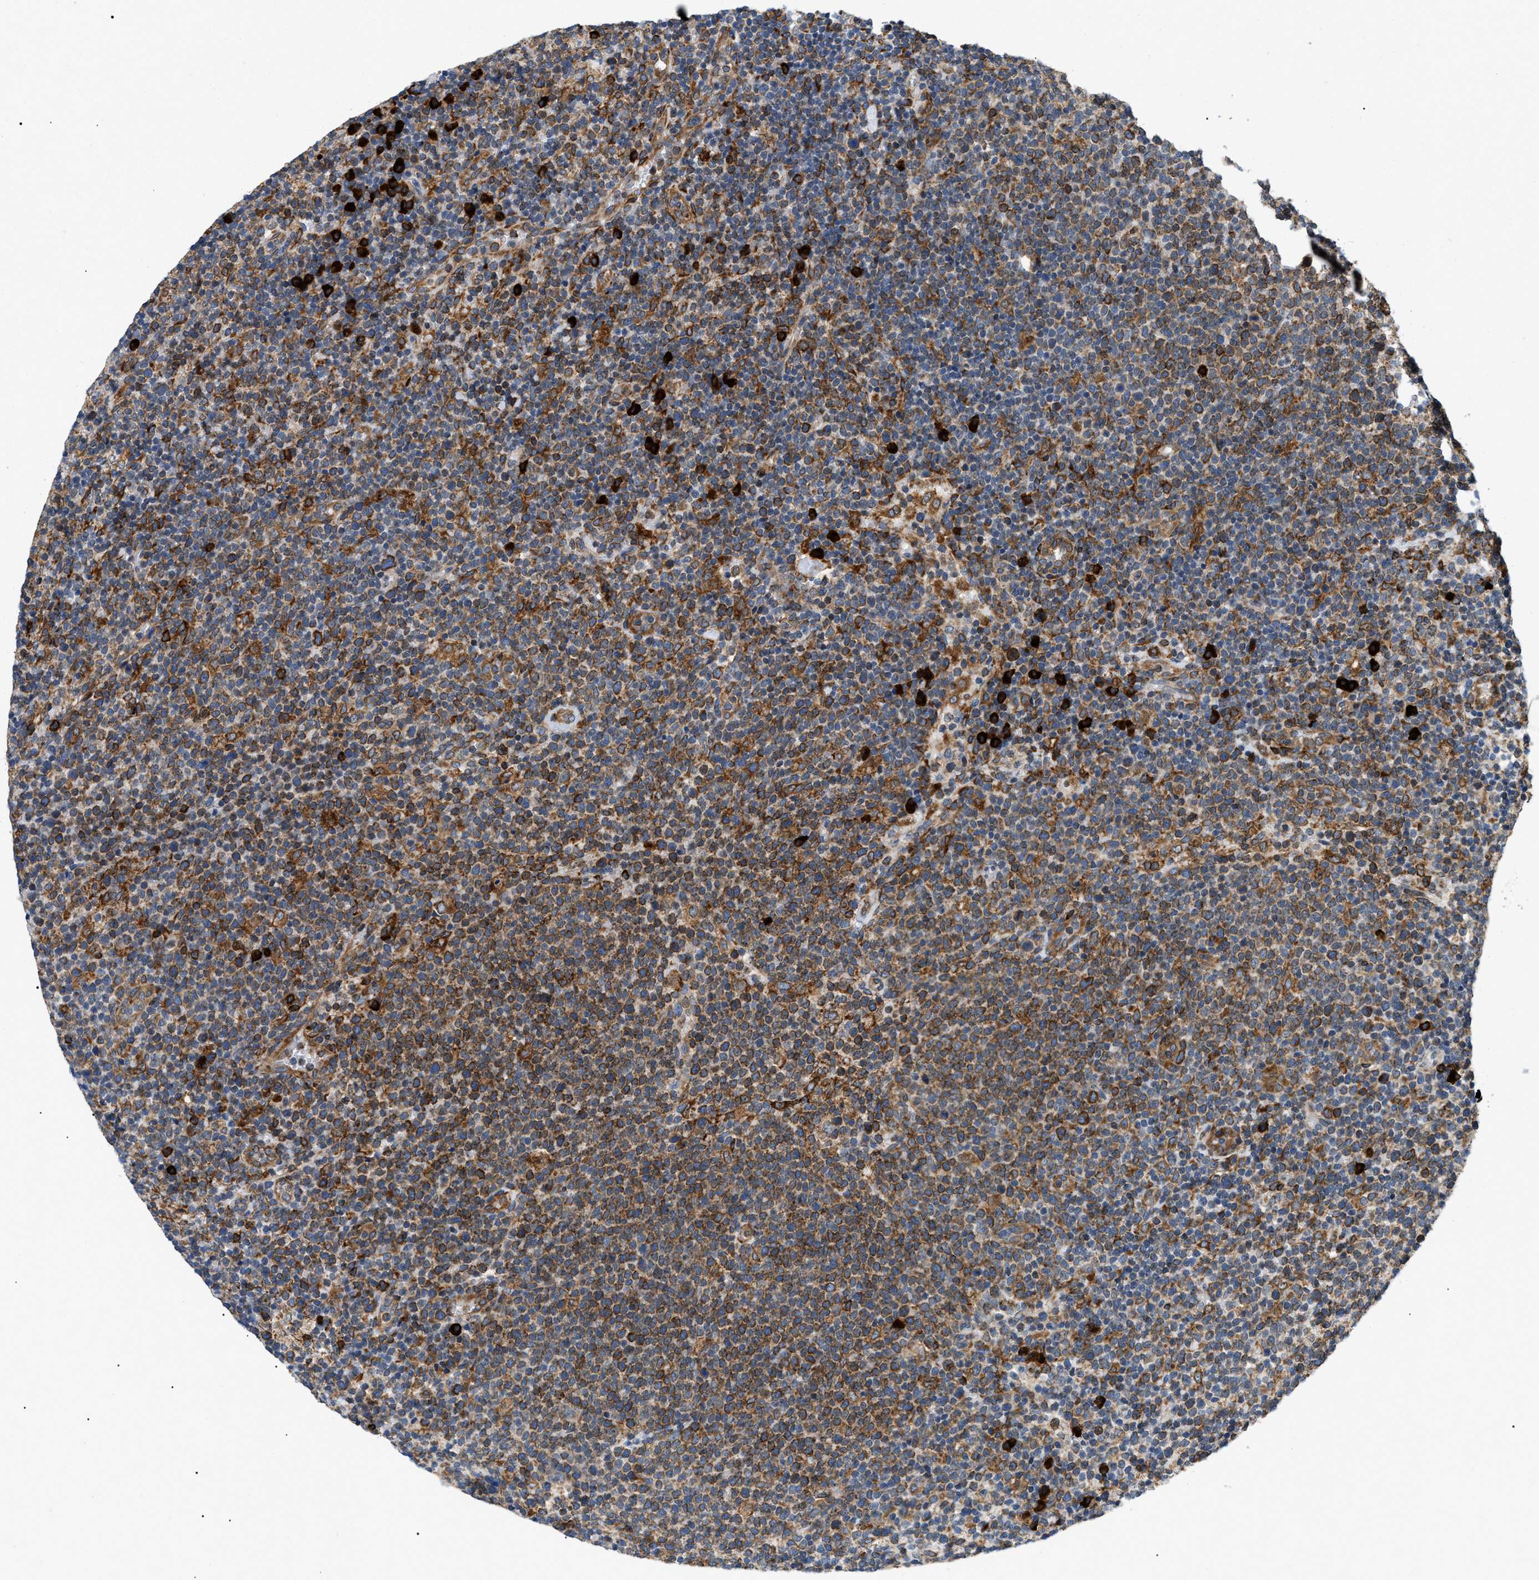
{"staining": {"intensity": "moderate", "quantity": "25%-75%", "location": "cytoplasmic/membranous"}, "tissue": "lymphoma", "cell_type": "Tumor cells", "image_type": "cancer", "snomed": [{"axis": "morphology", "description": "Malignant lymphoma, non-Hodgkin's type, High grade"}, {"axis": "topography", "description": "Lymph node"}], "caption": "Immunohistochemistry image of neoplastic tissue: high-grade malignant lymphoma, non-Hodgkin's type stained using immunohistochemistry (IHC) reveals medium levels of moderate protein expression localized specifically in the cytoplasmic/membranous of tumor cells, appearing as a cytoplasmic/membranous brown color.", "gene": "DERL1", "patient": {"sex": "male", "age": 61}}